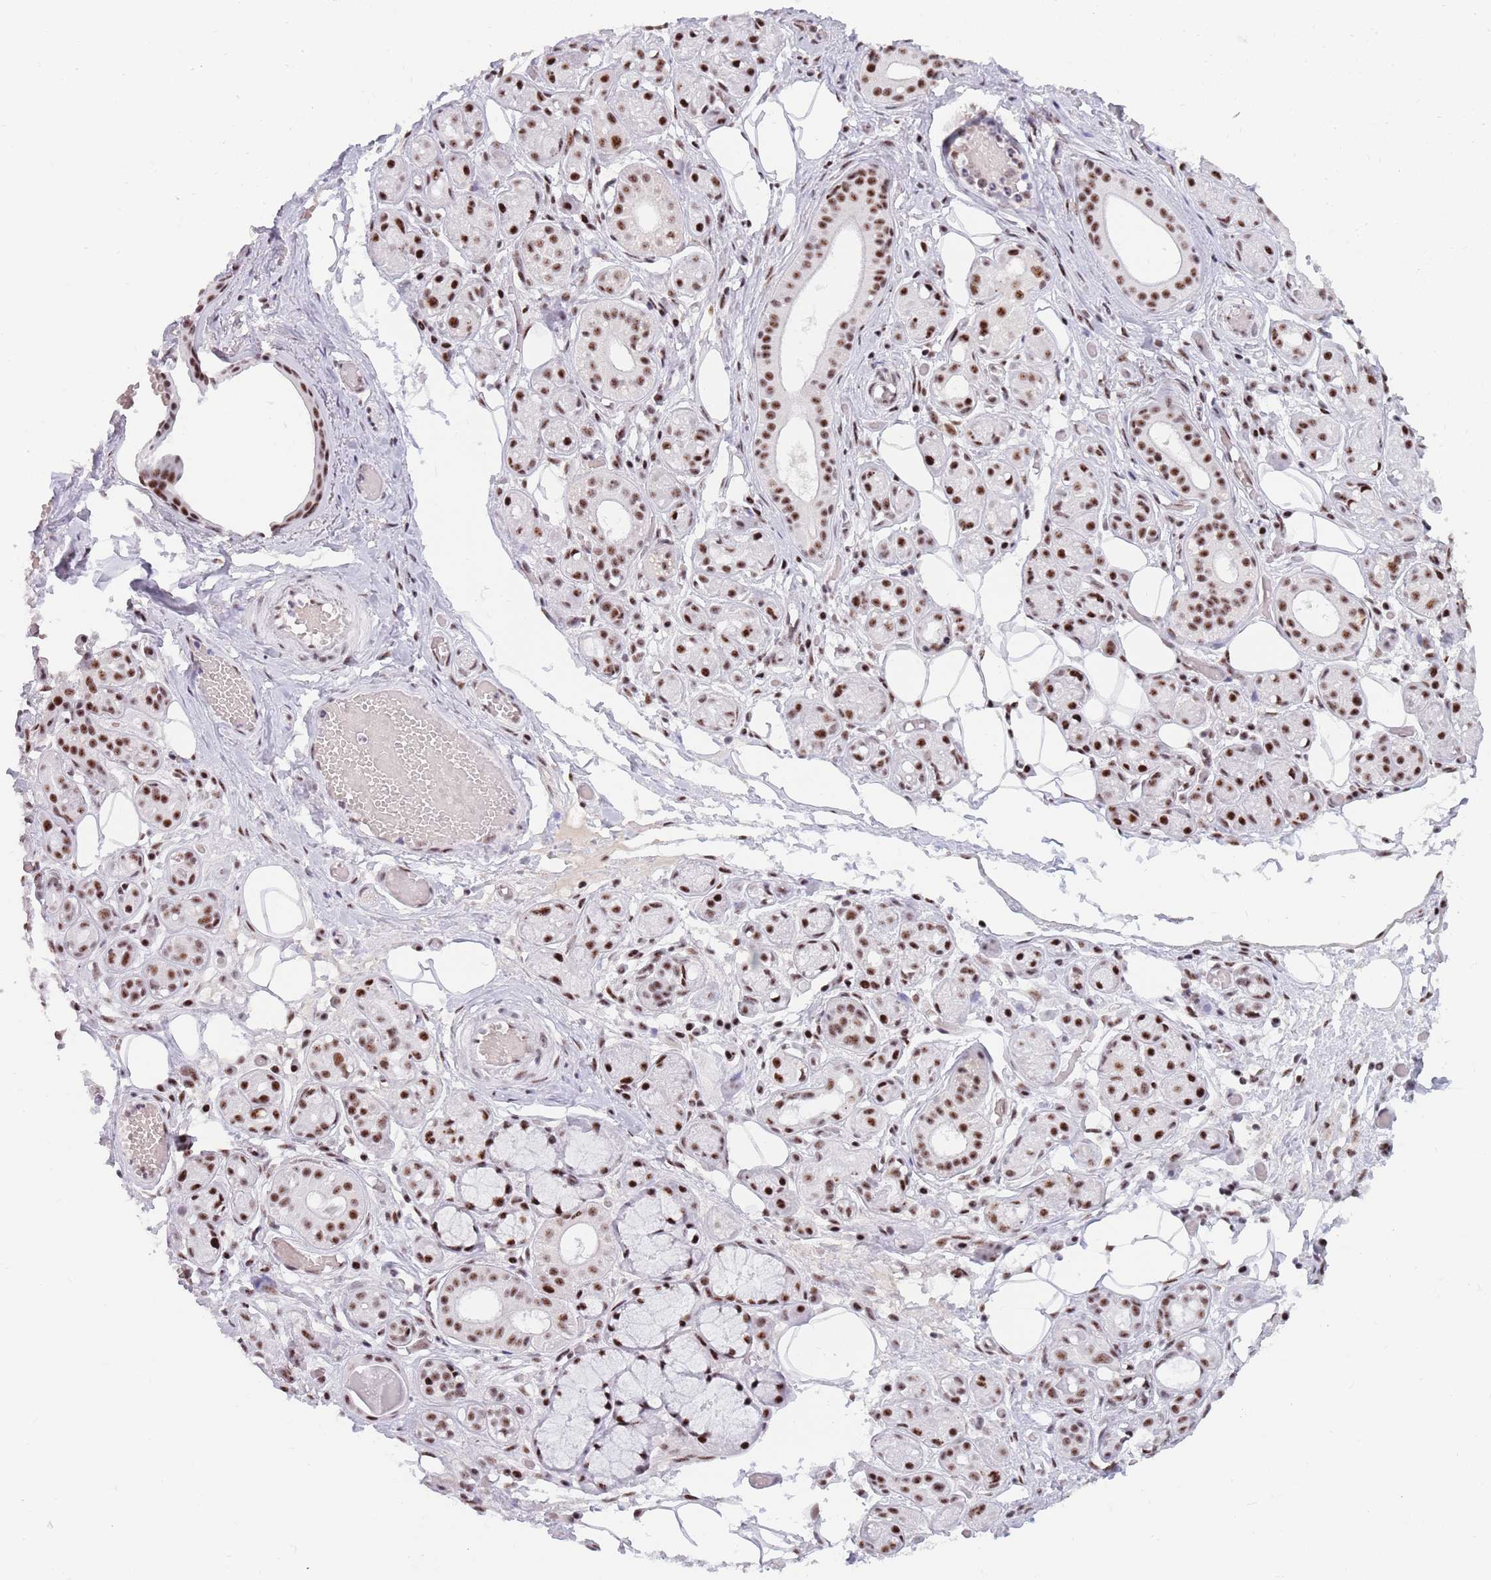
{"staining": {"intensity": "strong", "quantity": ">75%", "location": "nuclear"}, "tissue": "salivary gland", "cell_type": "Glandular cells", "image_type": "normal", "snomed": [{"axis": "morphology", "description": "Normal tissue, NOS"}, {"axis": "topography", "description": "Salivary gland"}], "caption": "Immunohistochemical staining of benign salivary gland reveals high levels of strong nuclear positivity in approximately >75% of glandular cells.", "gene": "TMEM35B", "patient": {"sex": "male", "age": 82}}